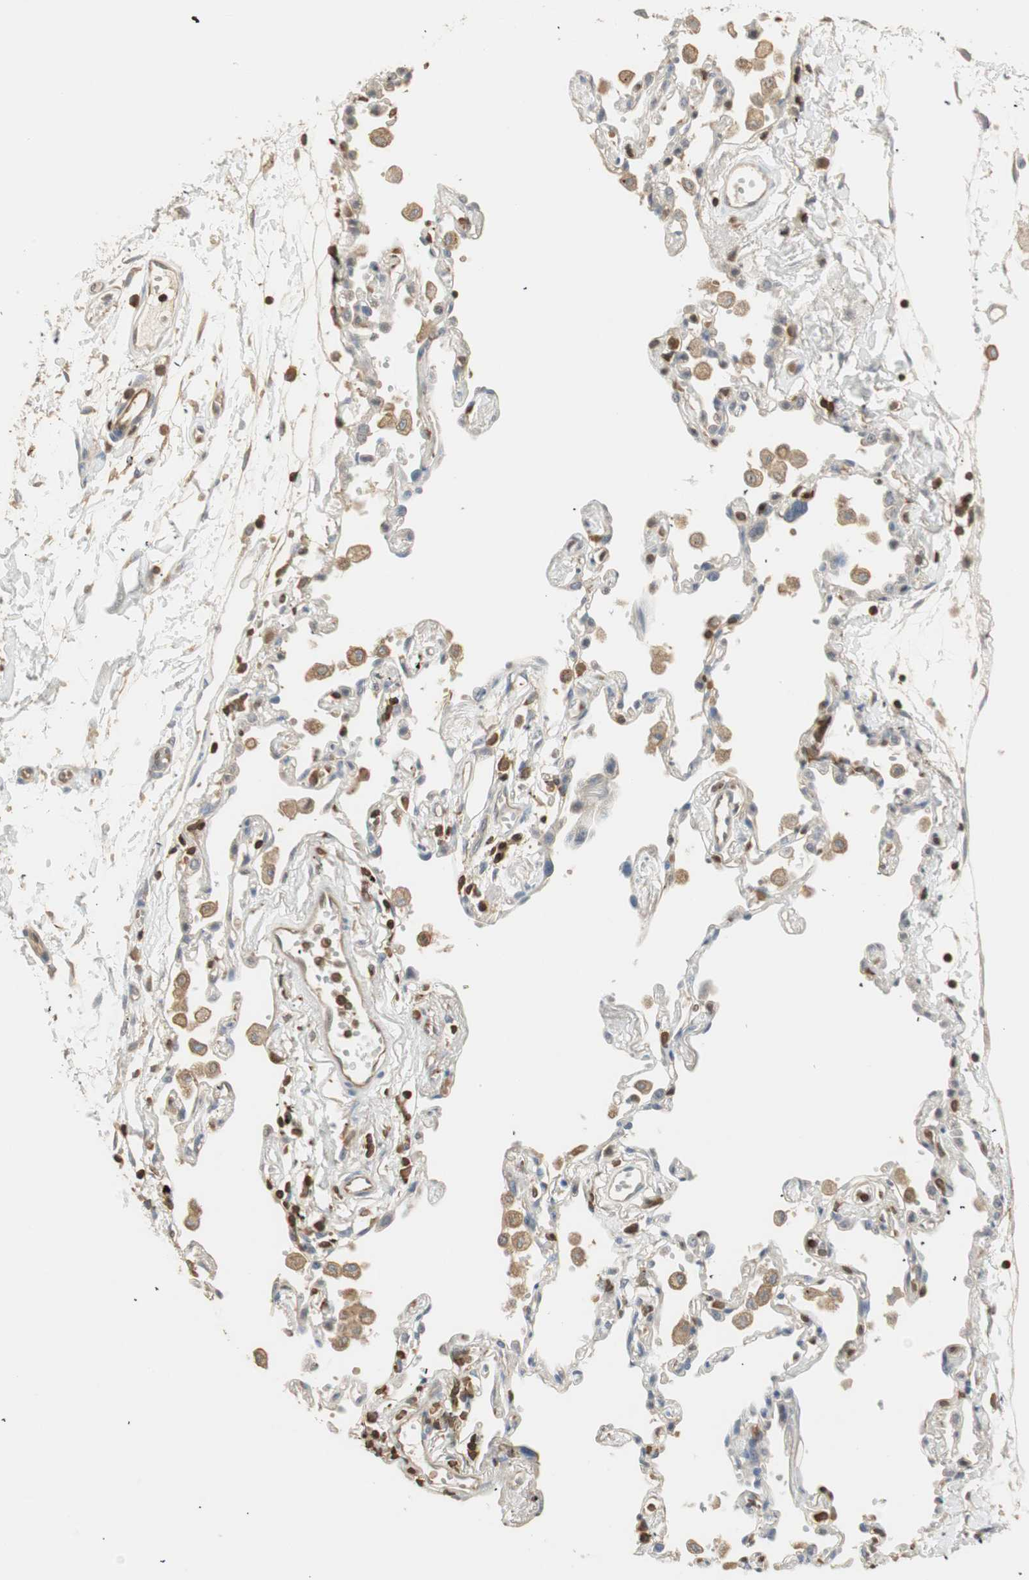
{"staining": {"intensity": "weak", "quantity": ">75%", "location": "cytoplasmic/membranous"}, "tissue": "adipose tissue", "cell_type": "Adipocytes", "image_type": "normal", "snomed": [{"axis": "morphology", "description": "Normal tissue, NOS"}, {"axis": "morphology", "description": "Adenocarcinoma, NOS"}, {"axis": "topography", "description": "Cartilage tissue"}, {"axis": "topography", "description": "Bronchus"}, {"axis": "topography", "description": "Lung"}], "caption": "High-power microscopy captured an immunohistochemistry photomicrograph of normal adipose tissue, revealing weak cytoplasmic/membranous positivity in about >75% of adipocytes. (DAB (3,3'-diaminobenzidine) = brown stain, brightfield microscopy at high magnification).", "gene": "CRLF3", "patient": {"sex": "female", "age": 67}}